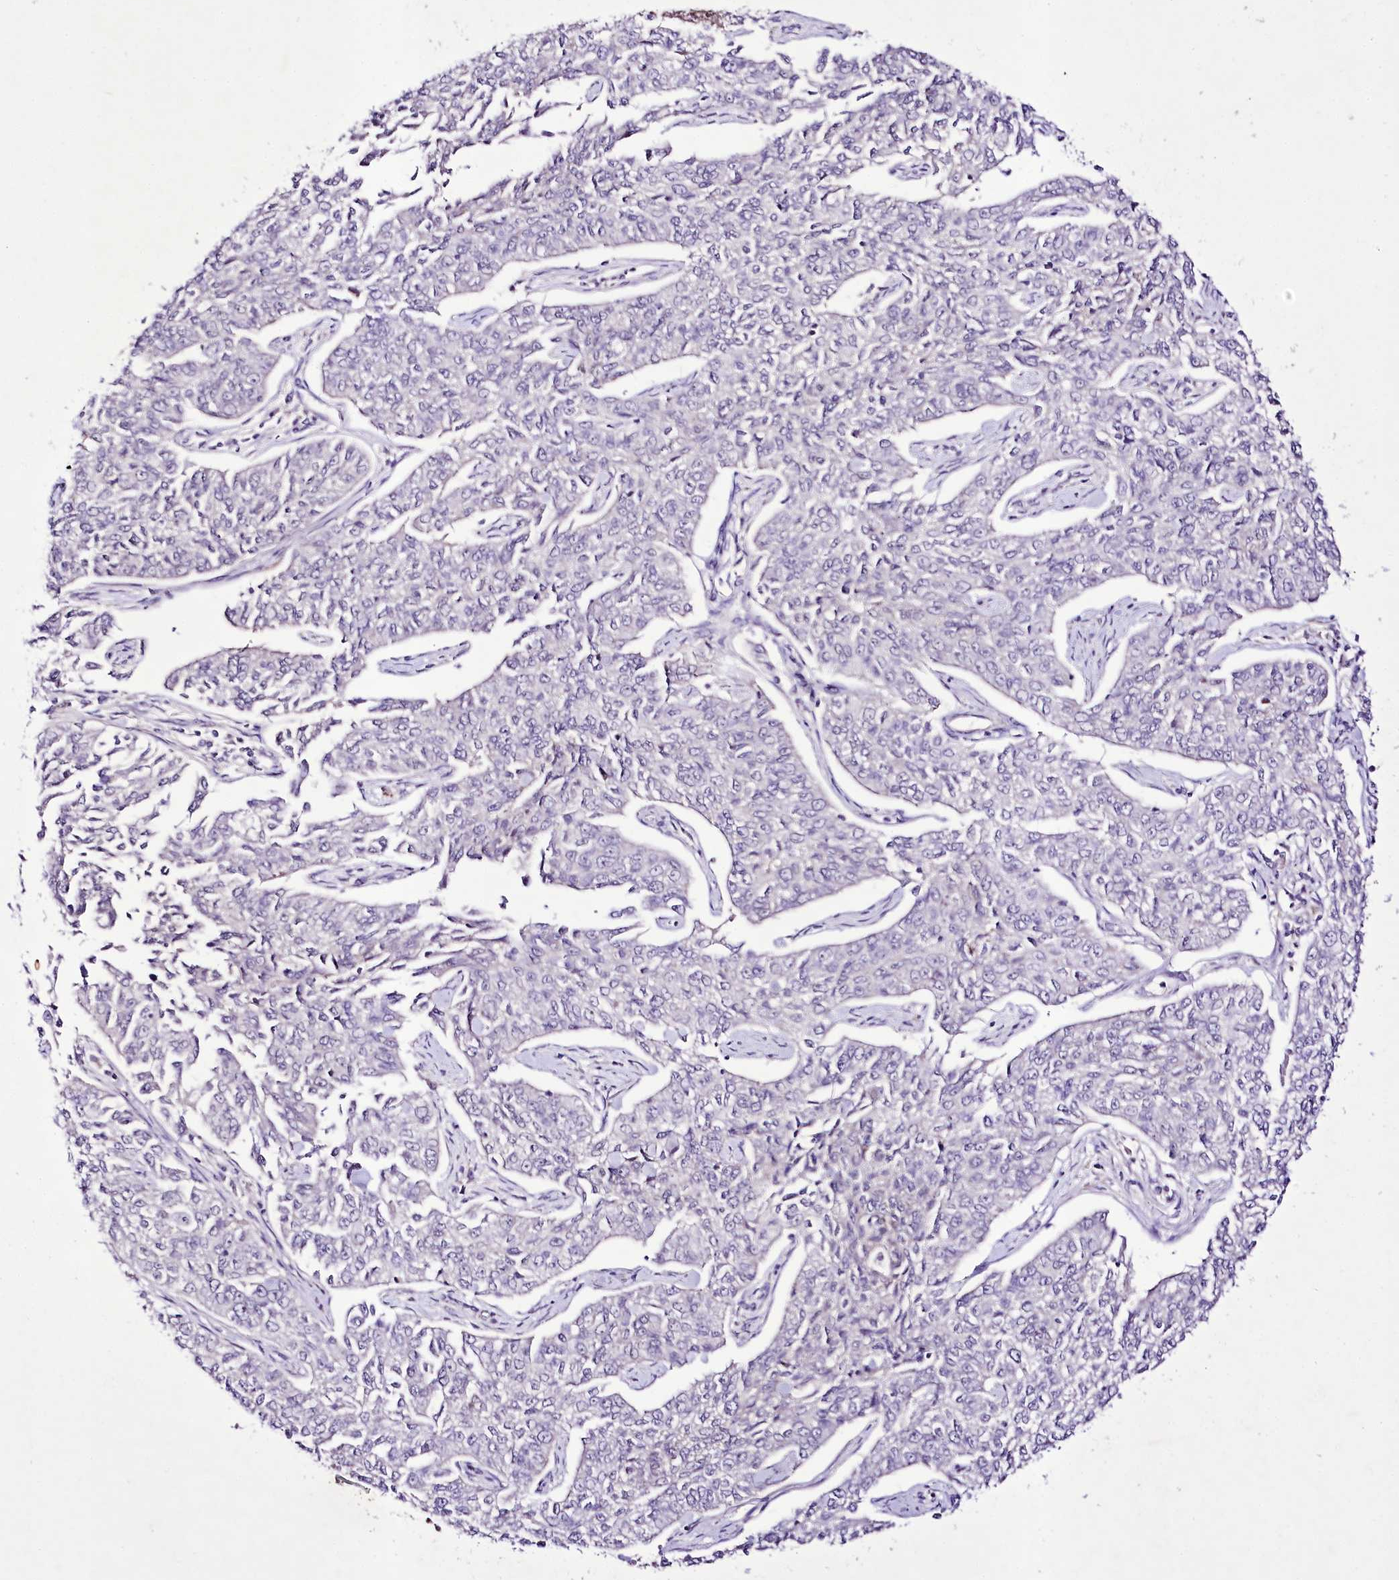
{"staining": {"intensity": "negative", "quantity": "none", "location": "none"}, "tissue": "cervical cancer", "cell_type": "Tumor cells", "image_type": "cancer", "snomed": [{"axis": "morphology", "description": "Squamous cell carcinoma, NOS"}, {"axis": "topography", "description": "Cervix"}], "caption": "A histopathology image of cervical cancer stained for a protein demonstrates no brown staining in tumor cells. The staining is performed using DAB brown chromogen with nuclei counter-stained in using hematoxylin.", "gene": "ATE1", "patient": {"sex": "female", "age": 35}}